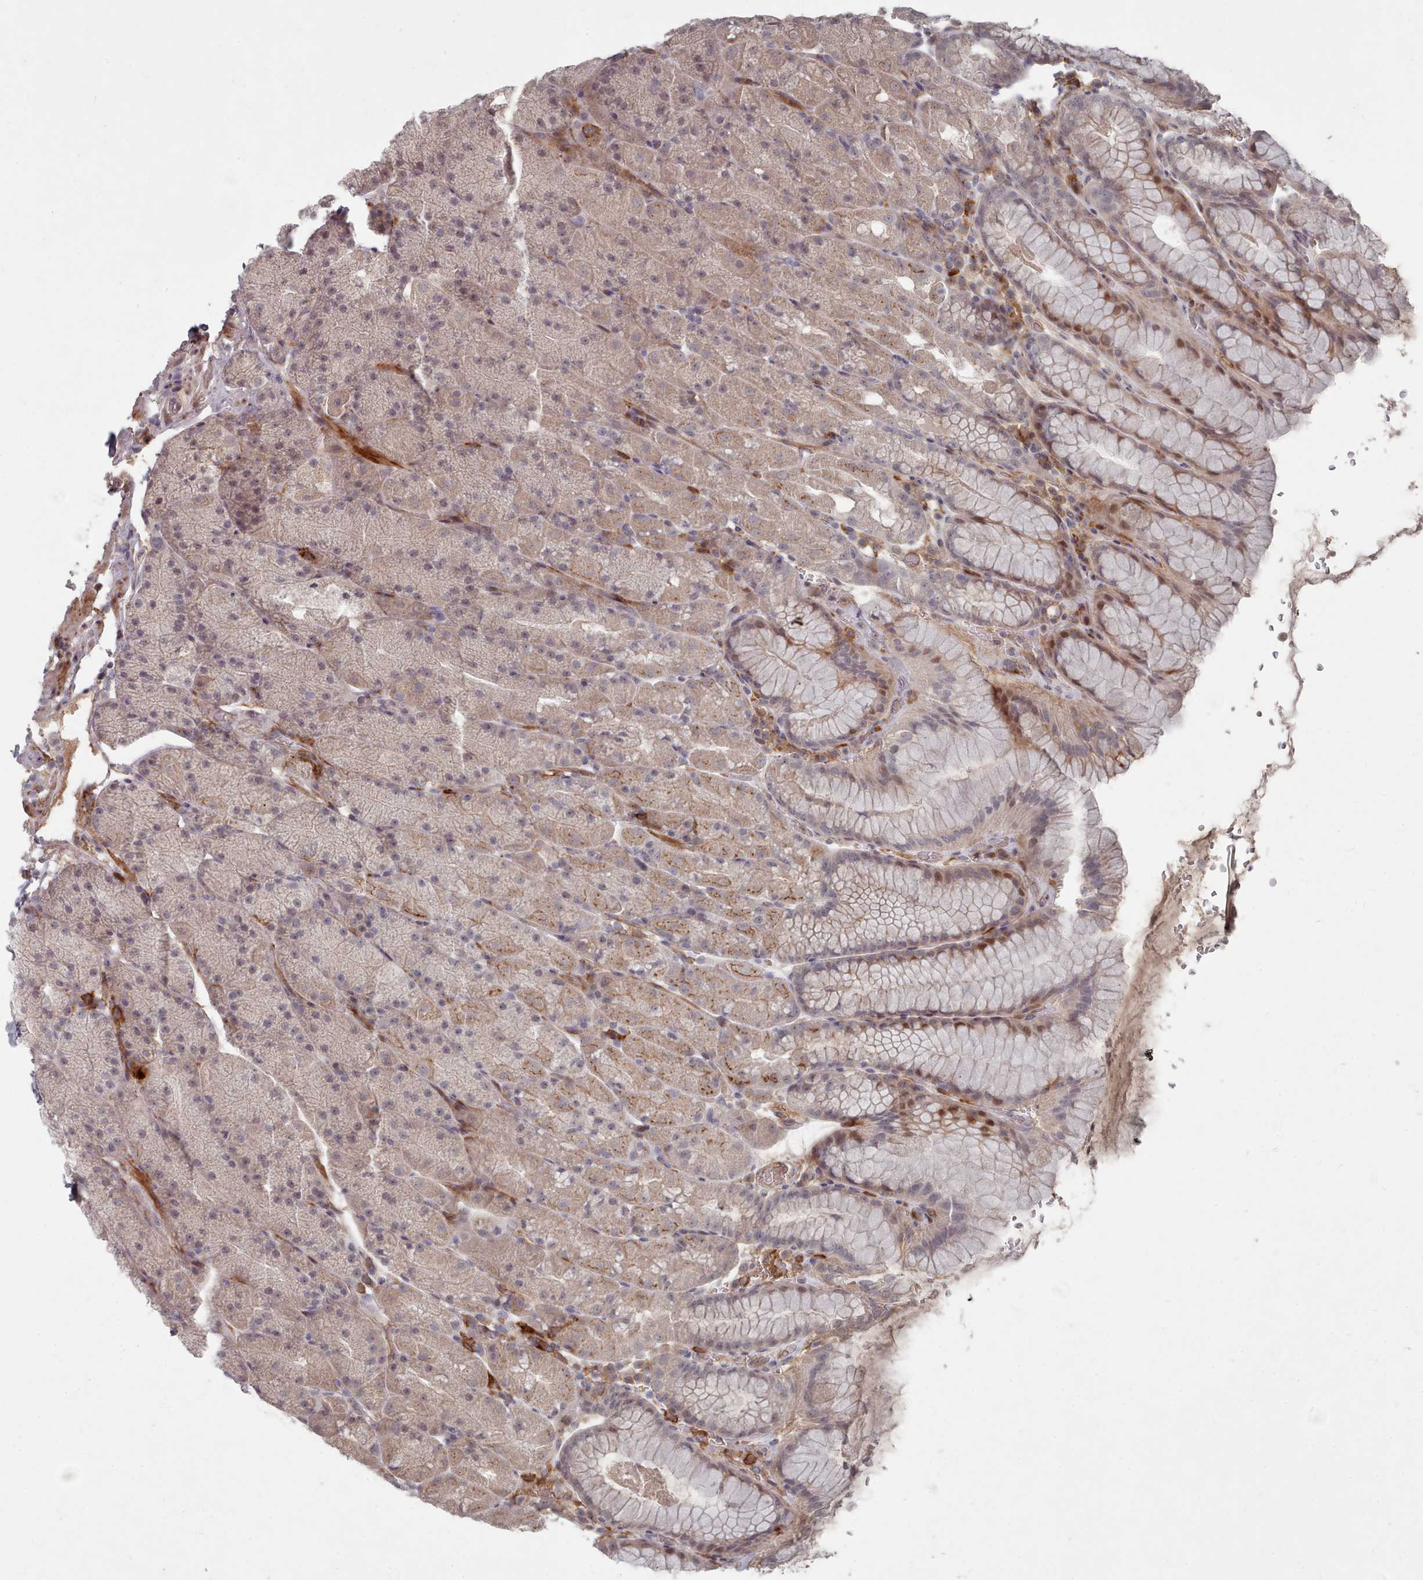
{"staining": {"intensity": "moderate", "quantity": "25%-75%", "location": "cytoplasmic/membranous"}, "tissue": "stomach", "cell_type": "Glandular cells", "image_type": "normal", "snomed": [{"axis": "morphology", "description": "Normal tissue, NOS"}, {"axis": "topography", "description": "Stomach, upper"}, {"axis": "topography", "description": "Stomach, lower"}], "caption": "Protein staining of normal stomach shows moderate cytoplasmic/membranous positivity in approximately 25%-75% of glandular cells.", "gene": "COL8A2", "patient": {"sex": "male", "age": 67}}